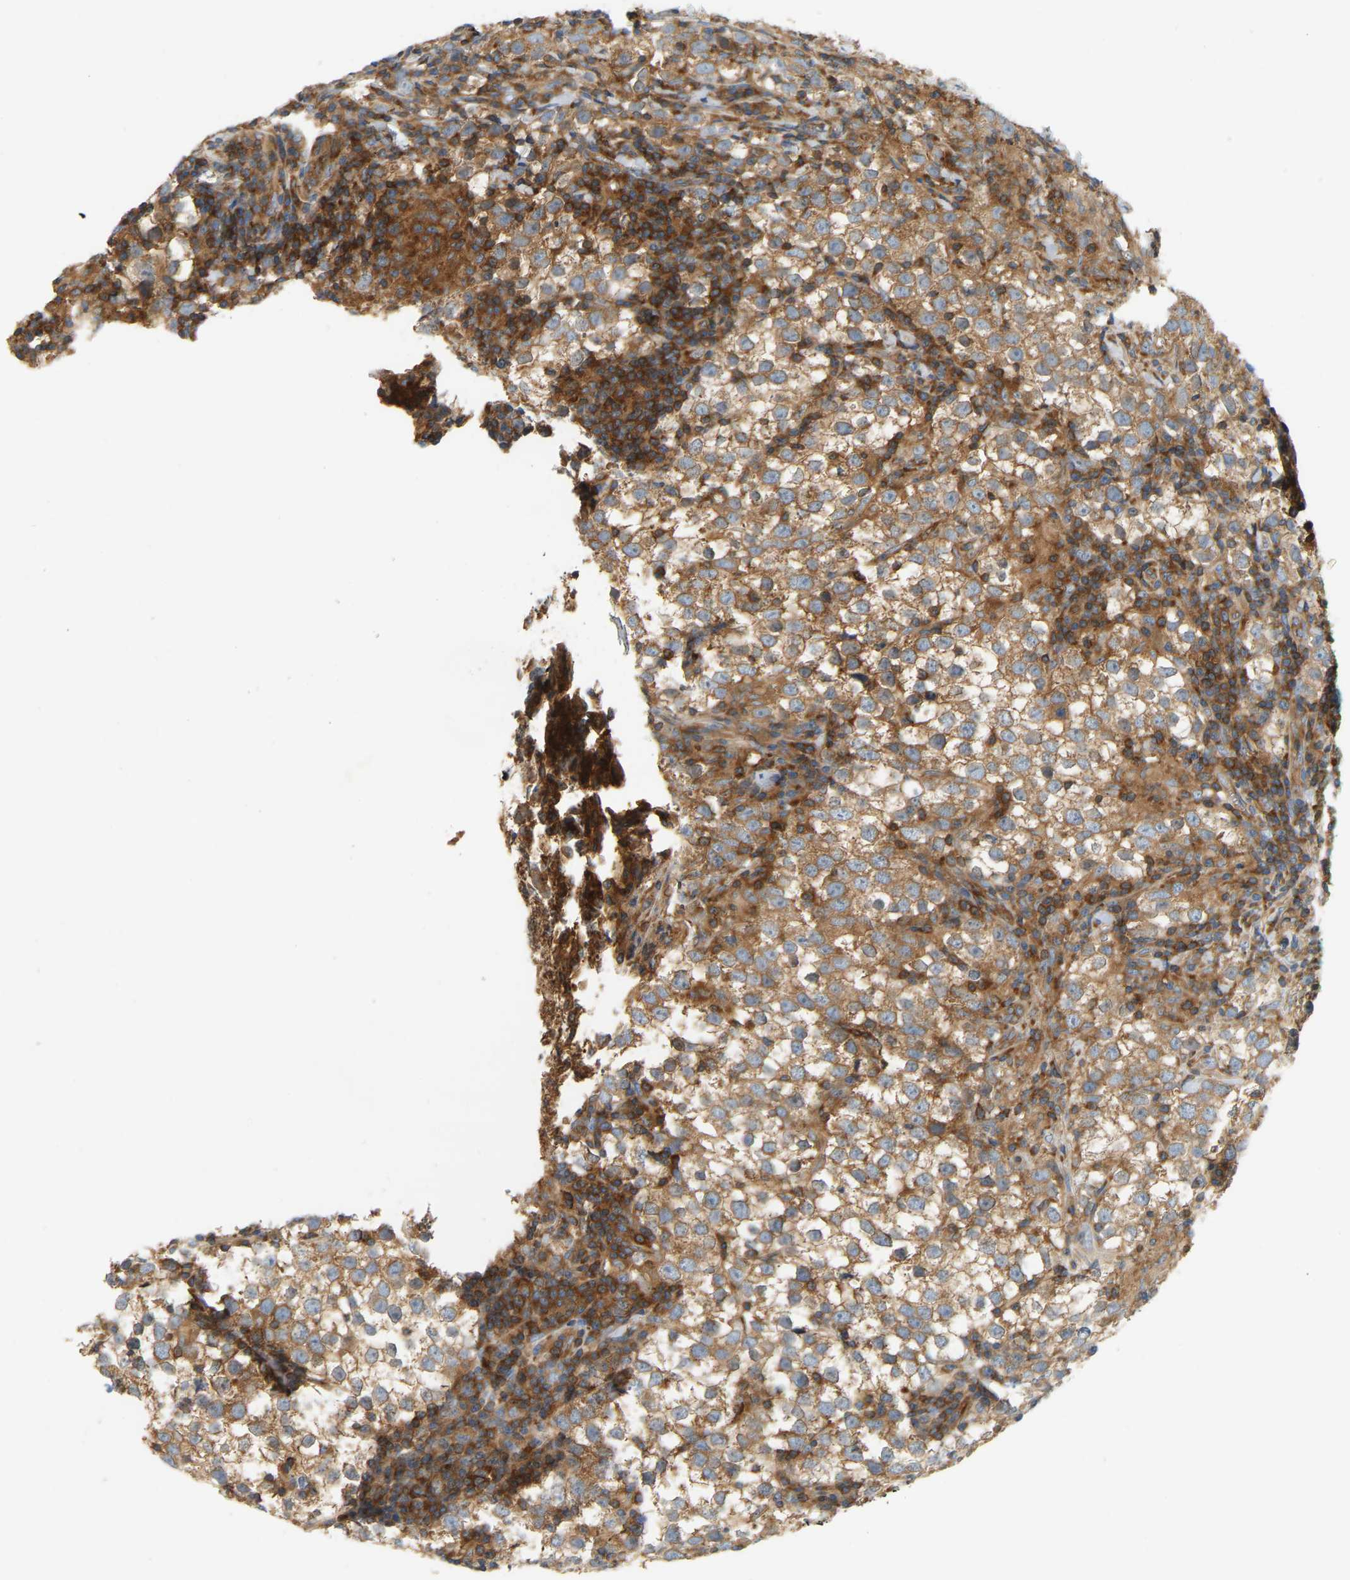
{"staining": {"intensity": "moderate", "quantity": ">75%", "location": "cytoplasmic/membranous"}, "tissue": "testis cancer", "cell_type": "Tumor cells", "image_type": "cancer", "snomed": [{"axis": "morphology", "description": "Seminoma, NOS"}, {"axis": "morphology", "description": "Carcinoma, Embryonal, NOS"}, {"axis": "topography", "description": "Testis"}], "caption": "Human testis cancer (seminoma) stained with a protein marker exhibits moderate staining in tumor cells.", "gene": "AKAP13", "patient": {"sex": "male", "age": 36}}